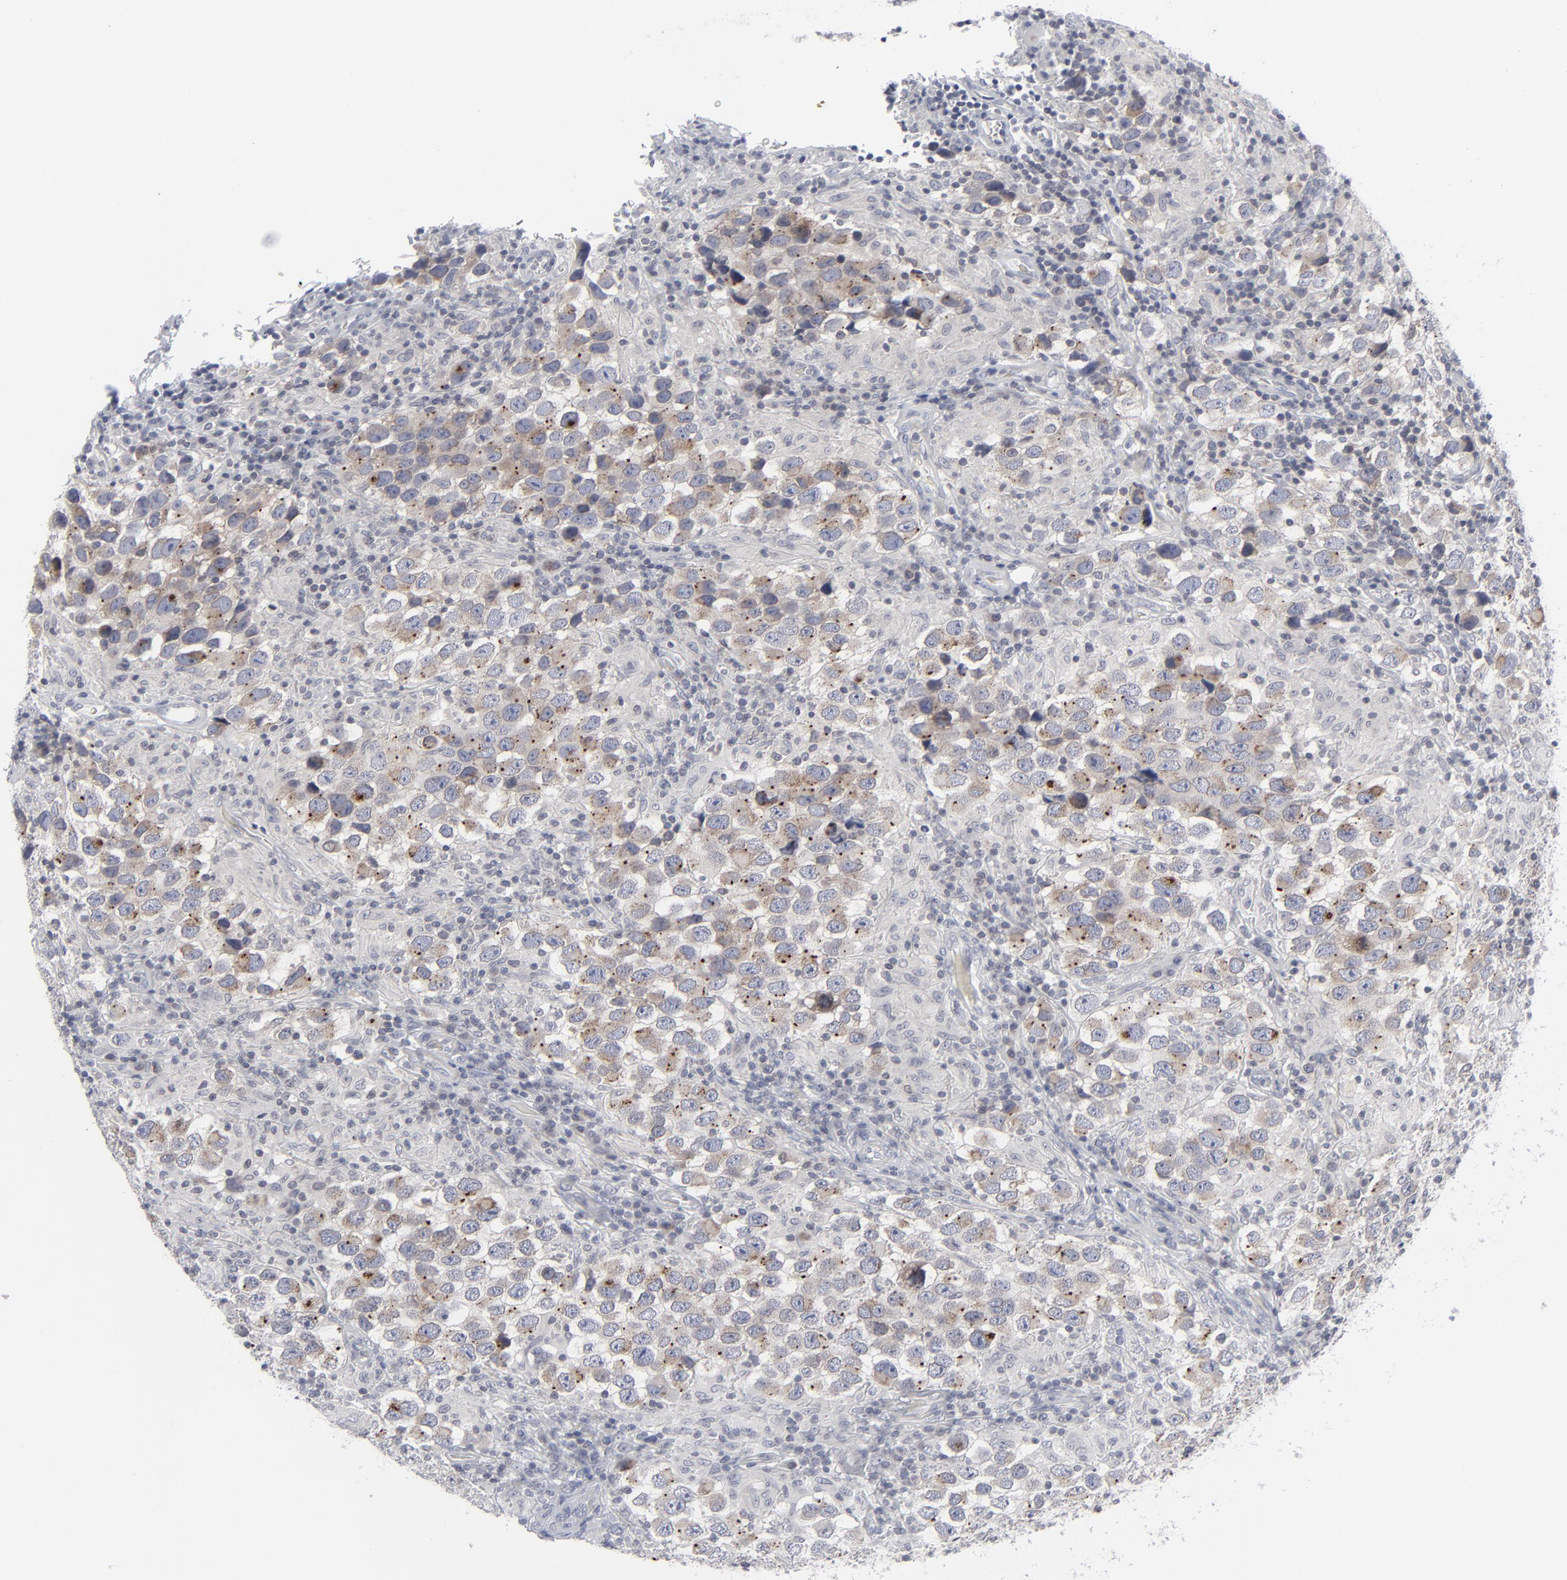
{"staining": {"intensity": "strong", "quantity": "<25%", "location": "cytoplasmic/membranous"}, "tissue": "testis cancer", "cell_type": "Tumor cells", "image_type": "cancer", "snomed": [{"axis": "morphology", "description": "Carcinoma, Embryonal, NOS"}, {"axis": "topography", "description": "Testis"}], "caption": "Tumor cells reveal medium levels of strong cytoplasmic/membranous expression in approximately <25% of cells in embryonal carcinoma (testis).", "gene": "NUP88", "patient": {"sex": "male", "age": 21}}